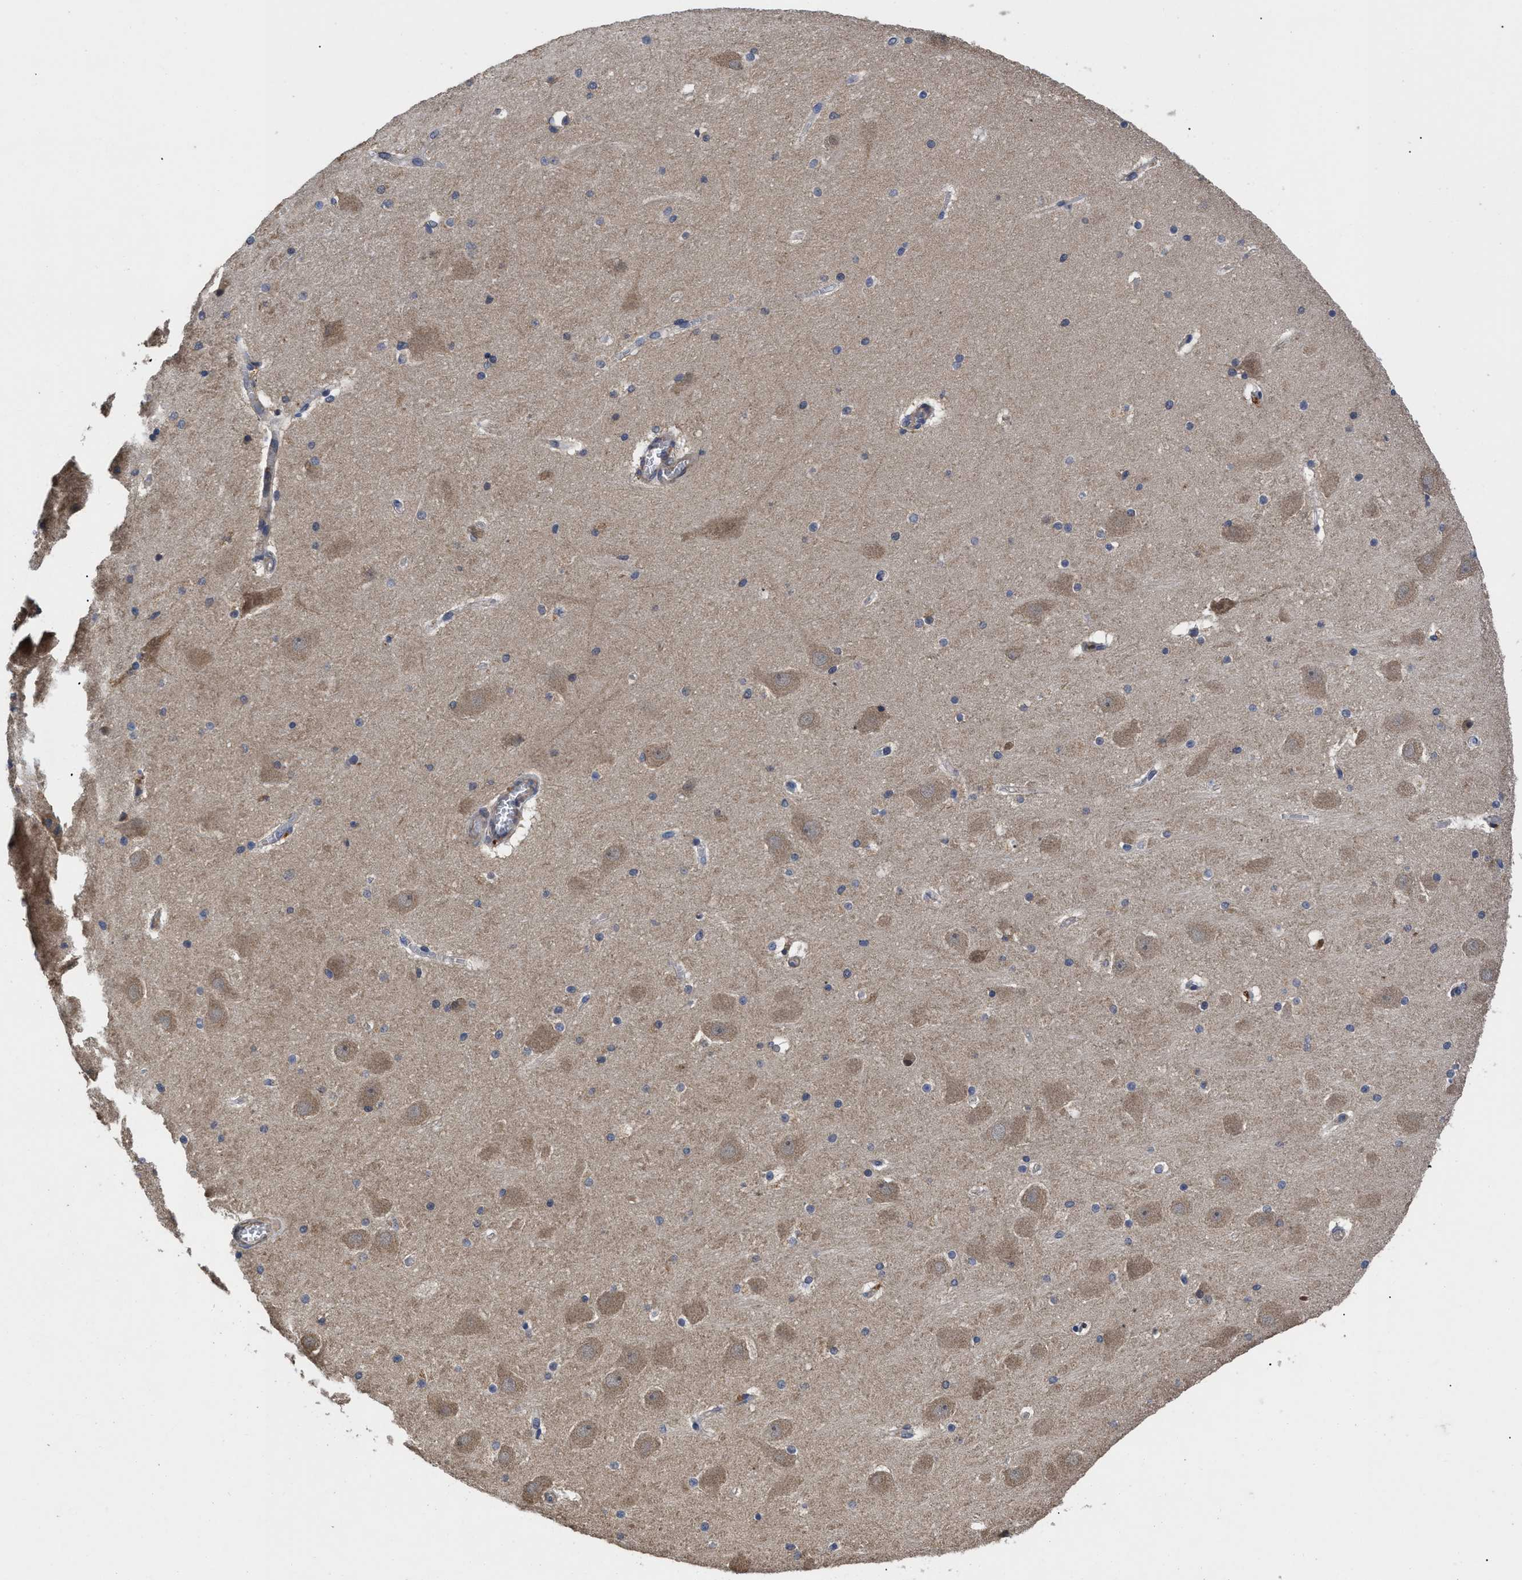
{"staining": {"intensity": "weak", "quantity": "25%-75%", "location": "cytoplasmic/membranous"}, "tissue": "hippocampus", "cell_type": "Glial cells", "image_type": "normal", "snomed": [{"axis": "morphology", "description": "Normal tissue, NOS"}, {"axis": "topography", "description": "Hippocampus"}], "caption": "A high-resolution photomicrograph shows IHC staining of benign hippocampus, which displays weak cytoplasmic/membranous positivity in approximately 25%-75% of glial cells. (DAB IHC, brown staining for protein, blue staining for nuclei).", "gene": "LRRC3", "patient": {"sex": "male", "age": 45}}